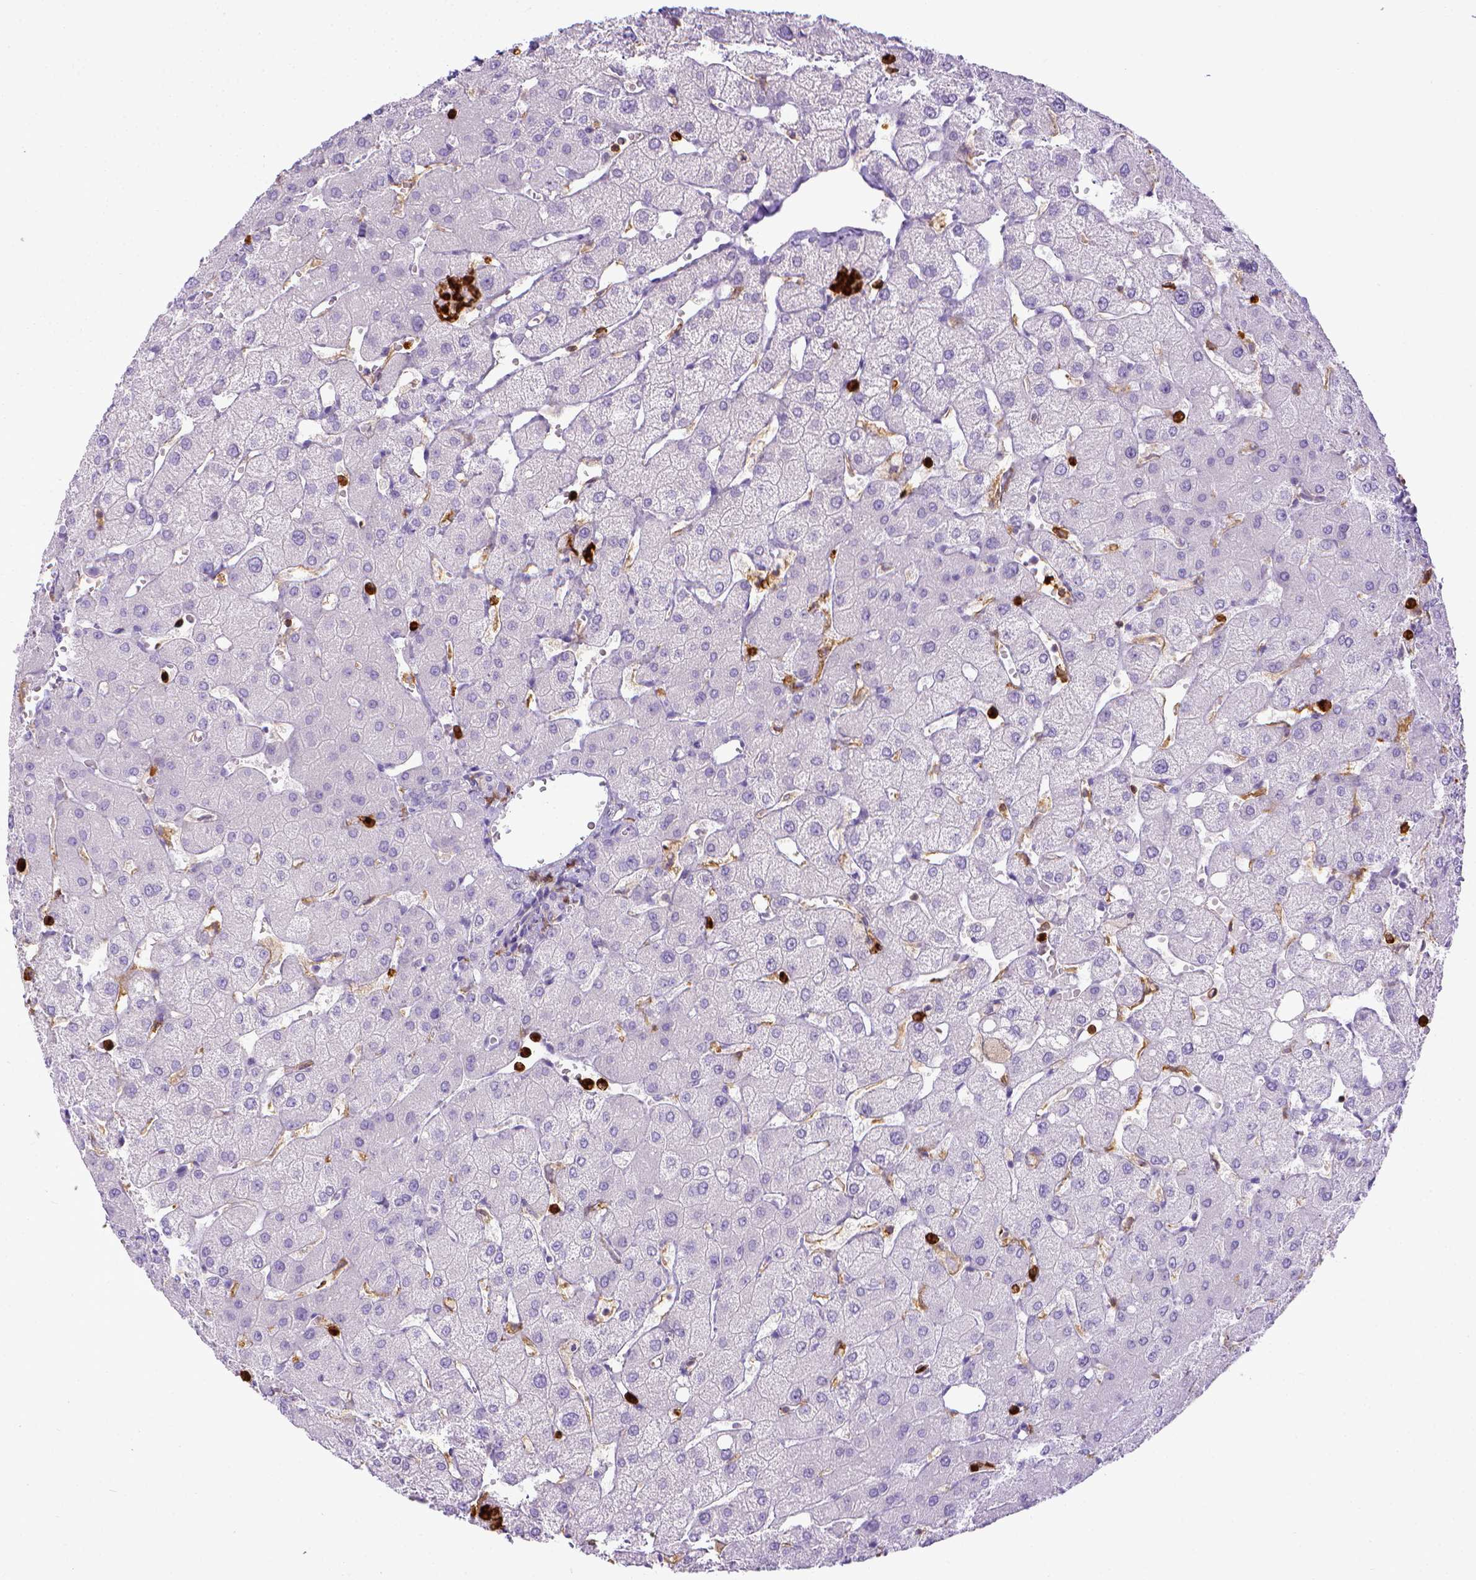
{"staining": {"intensity": "negative", "quantity": "none", "location": "none"}, "tissue": "liver", "cell_type": "Cholangiocytes", "image_type": "normal", "snomed": [{"axis": "morphology", "description": "Normal tissue, NOS"}, {"axis": "topography", "description": "Liver"}], "caption": "Immunohistochemistry micrograph of normal human liver stained for a protein (brown), which displays no staining in cholangiocytes.", "gene": "ITGAM", "patient": {"sex": "female", "age": 54}}